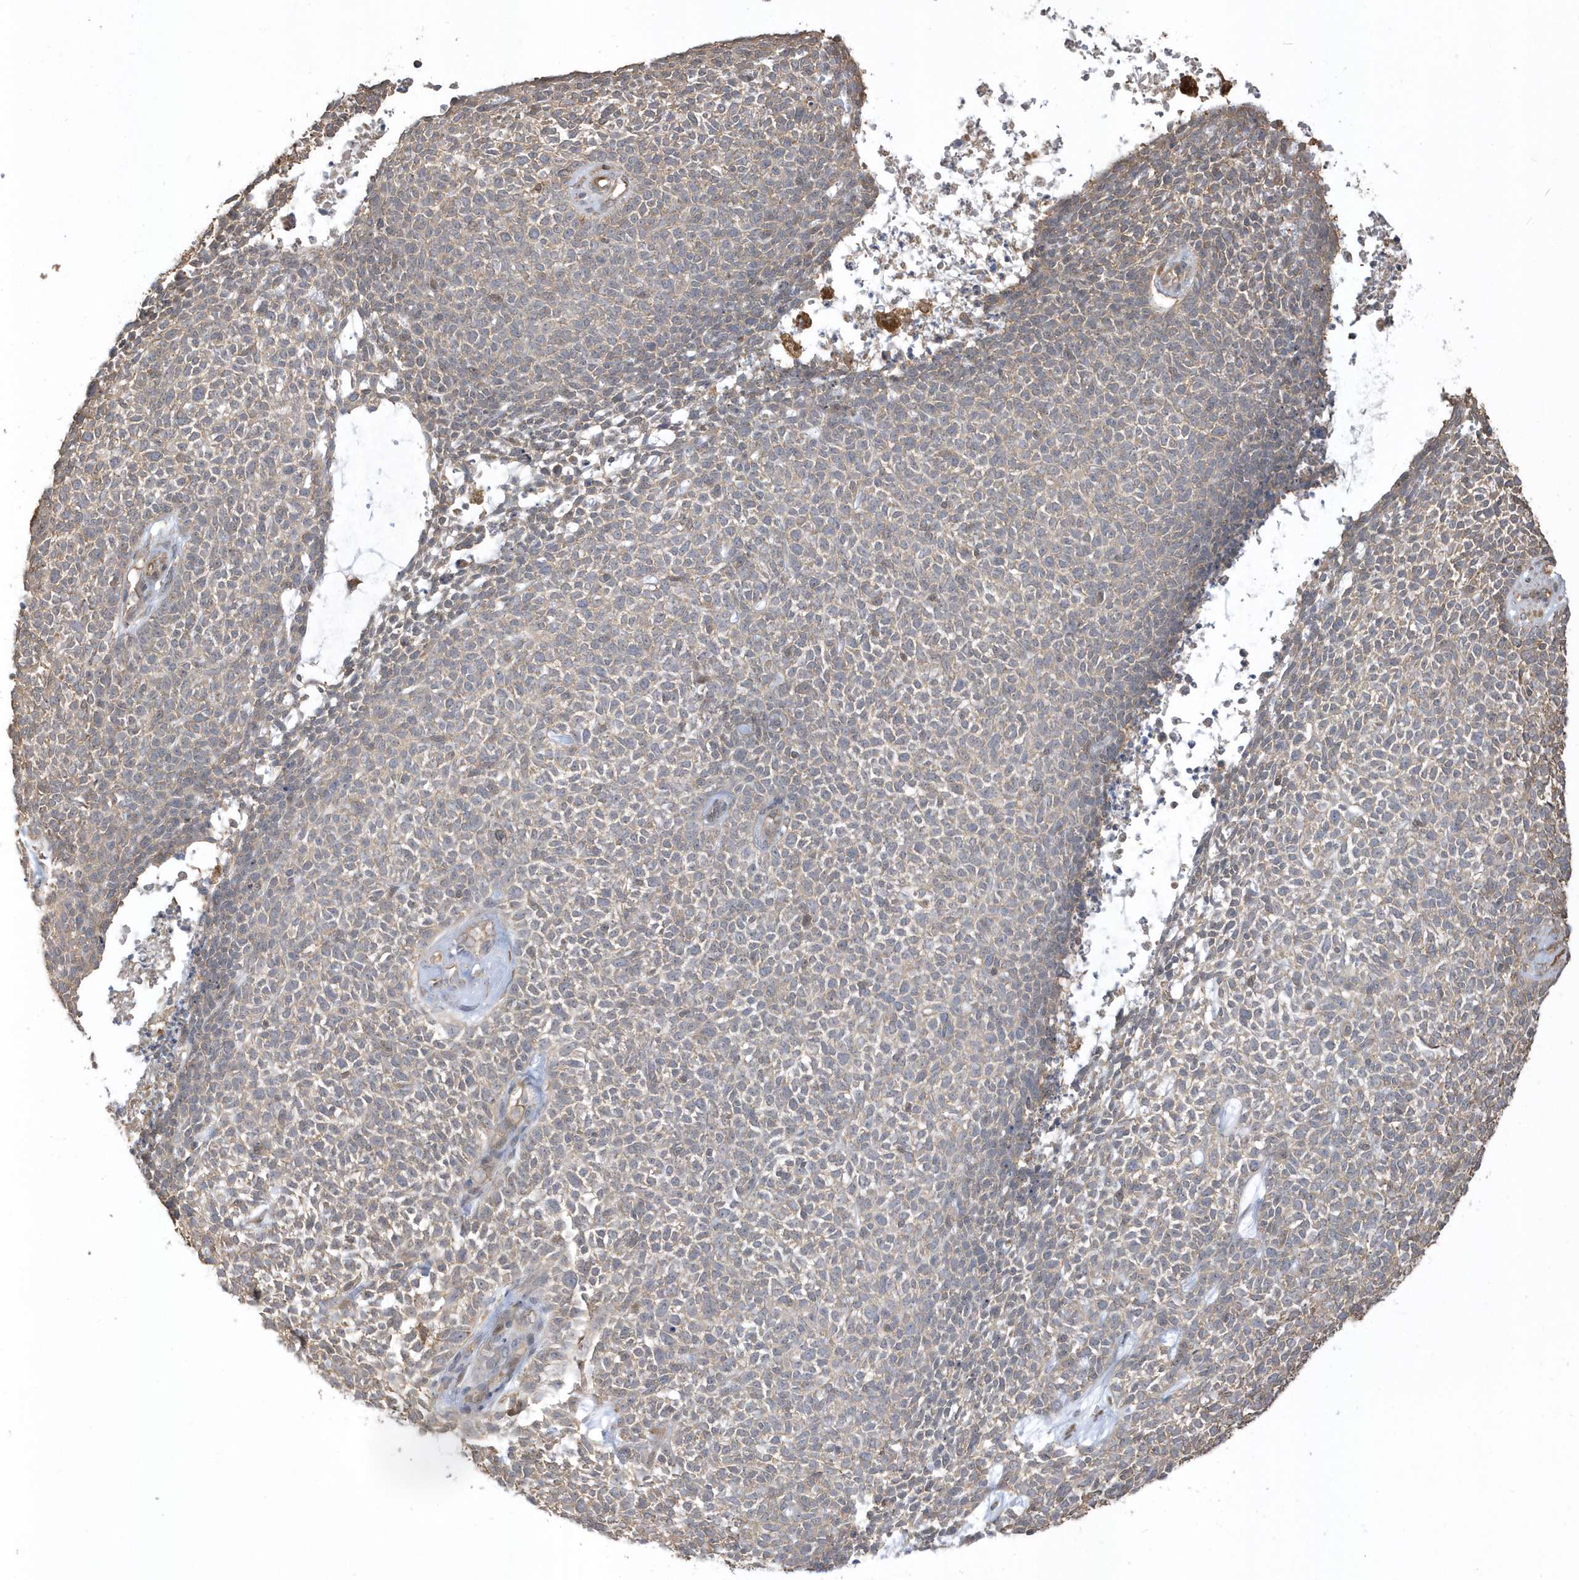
{"staining": {"intensity": "weak", "quantity": "25%-75%", "location": "cytoplasmic/membranous"}, "tissue": "skin cancer", "cell_type": "Tumor cells", "image_type": "cancer", "snomed": [{"axis": "morphology", "description": "Basal cell carcinoma"}, {"axis": "topography", "description": "Skin"}], "caption": "Immunohistochemical staining of human skin basal cell carcinoma reveals low levels of weak cytoplasmic/membranous expression in about 25%-75% of tumor cells. (Brightfield microscopy of DAB IHC at high magnification).", "gene": "ZBTB8A", "patient": {"sex": "female", "age": 84}}